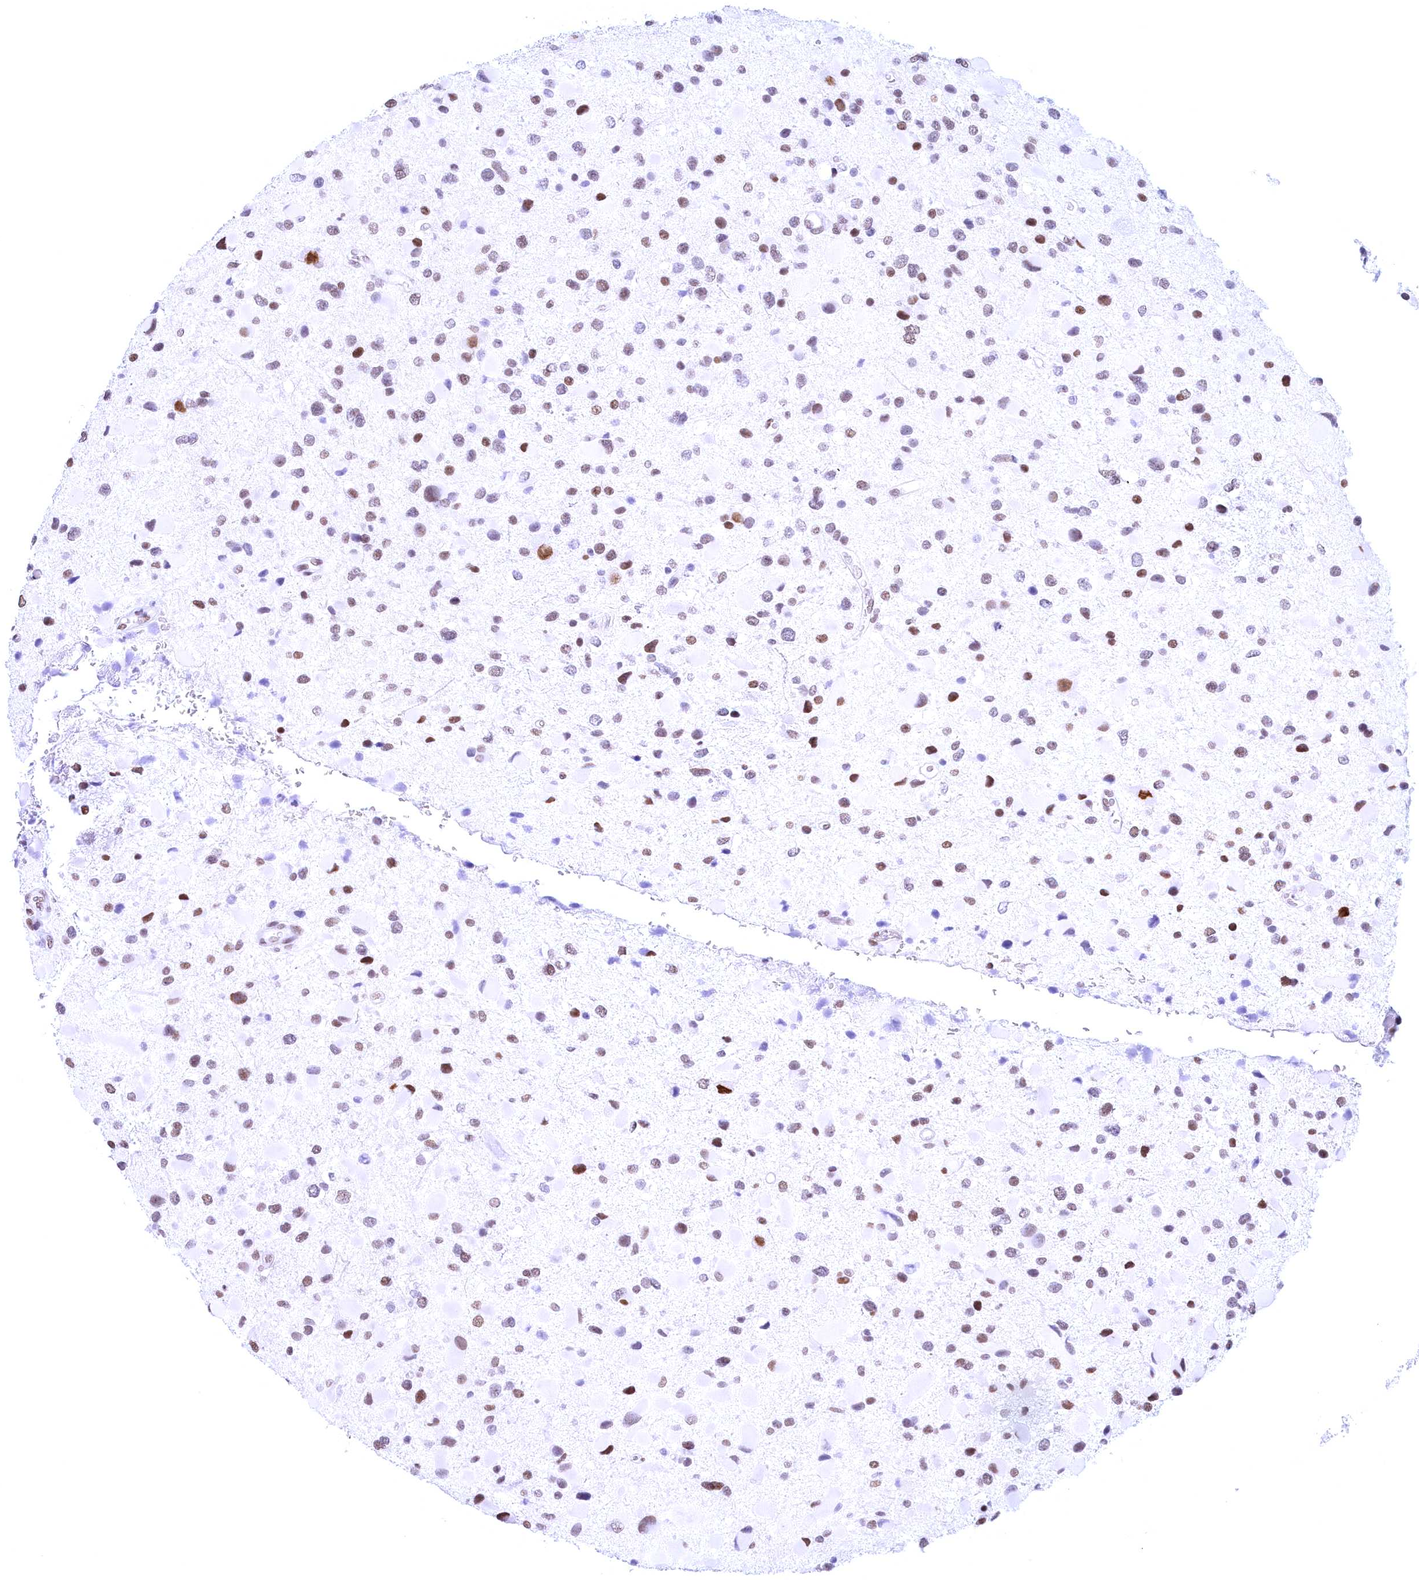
{"staining": {"intensity": "moderate", "quantity": "<25%", "location": "nuclear"}, "tissue": "glioma", "cell_type": "Tumor cells", "image_type": "cancer", "snomed": [{"axis": "morphology", "description": "Glioma, malignant, Low grade"}, {"axis": "topography", "description": "Brain"}], "caption": "IHC (DAB) staining of glioma reveals moderate nuclear protein staining in about <25% of tumor cells.", "gene": "CDC26", "patient": {"sex": "female", "age": 32}}